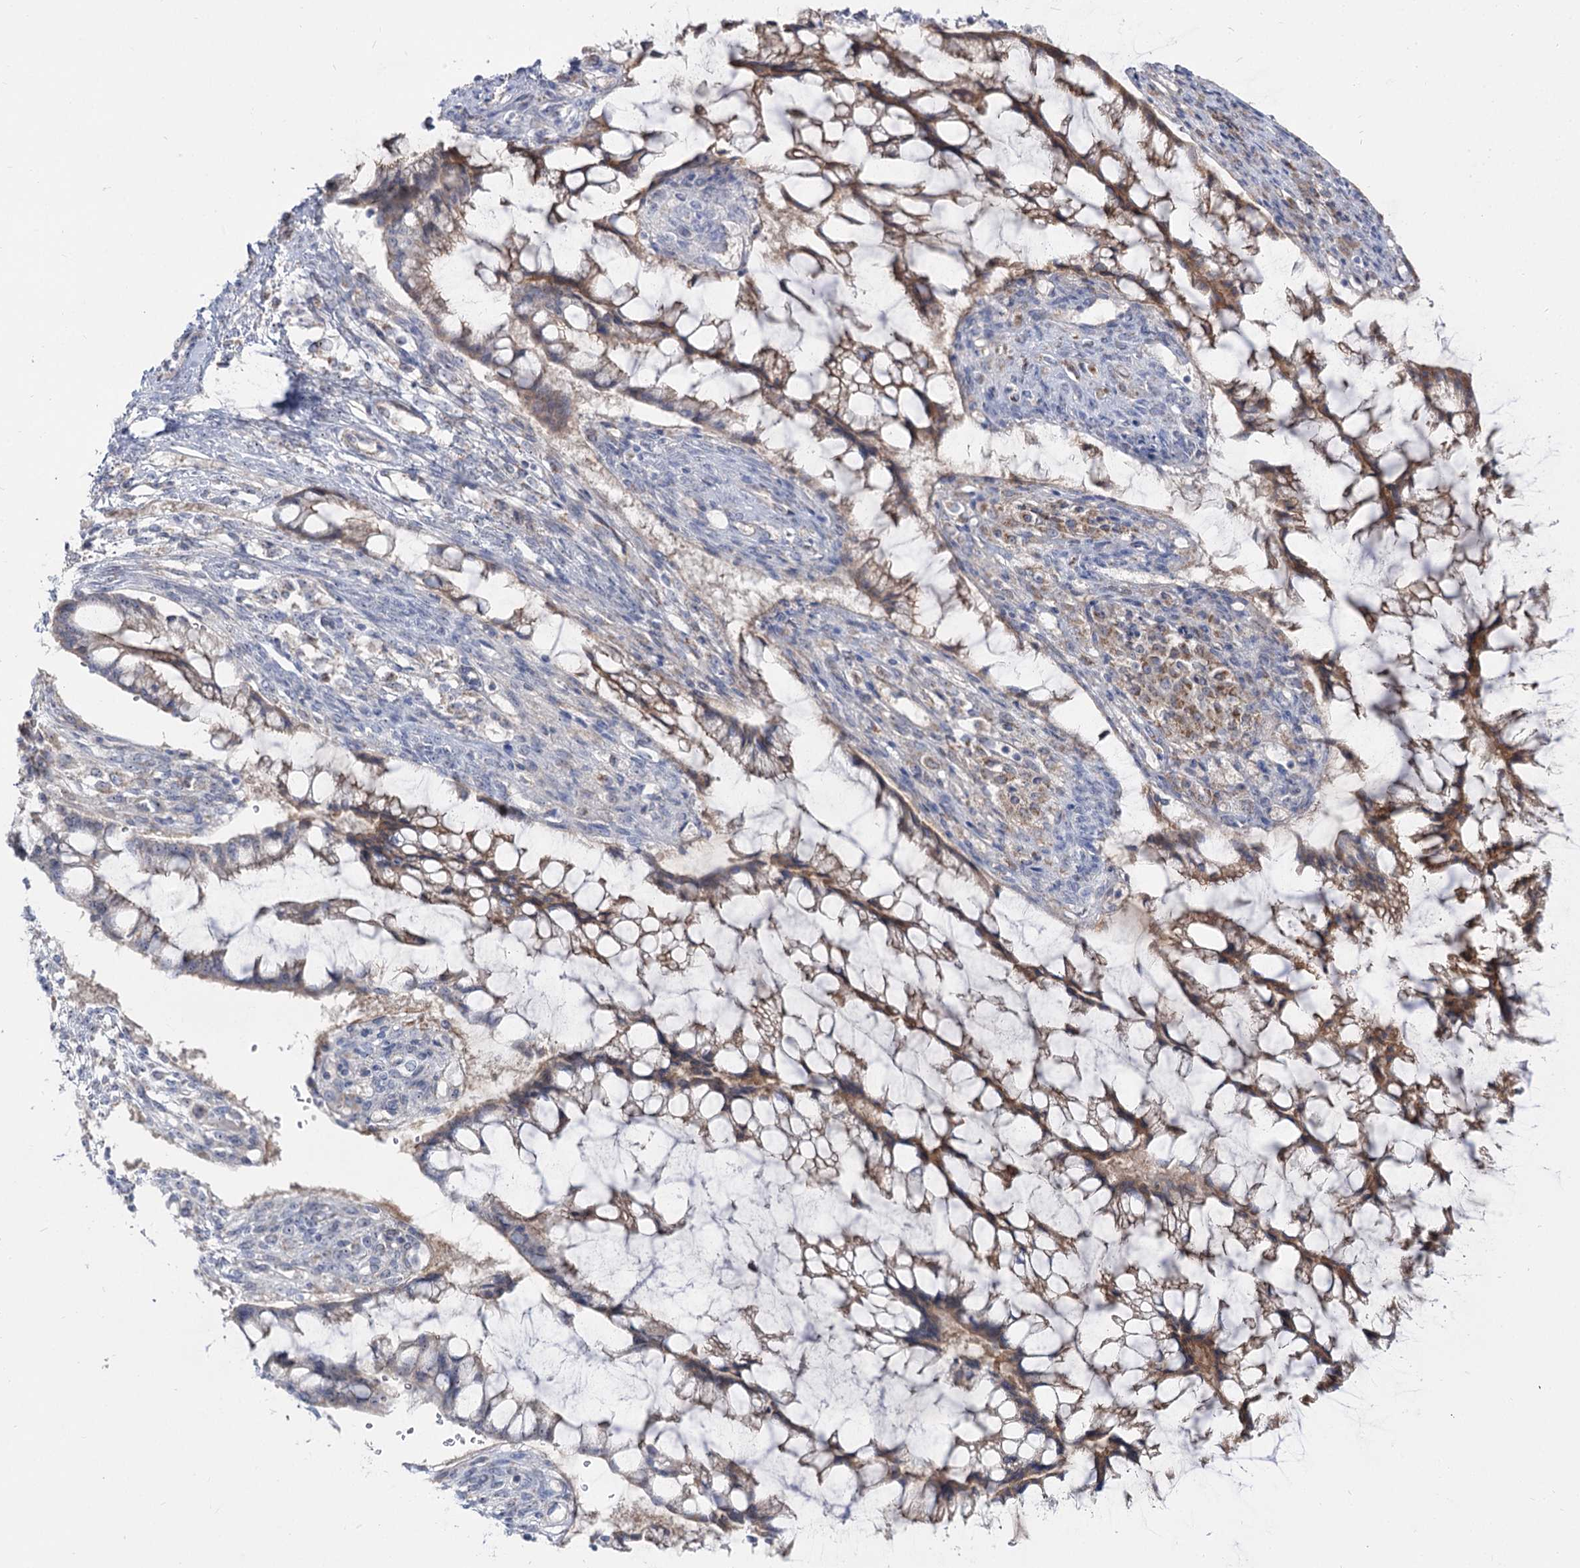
{"staining": {"intensity": "moderate", "quantity": "25%-75%", "location": "cytoplasmic/membranous"}, "tissue": "ovarian cancer", "cell_type": "Tumor cells", "image_type": "cancer", "snomed": [{"axis": "morphology", "description": "Cystadenocarcinoma, mucinous, NOS"}, {"axis": "topography", "description": "Ovary"}], "caption": "Immunohistochemical staining of ovarian cancer exhibits medium levels of moderate cytoplasmic/membranous expression in about 25%-75% of tumor cells.", "gene": "SUOX", "patient": {"sex": "female", "age": 73}}